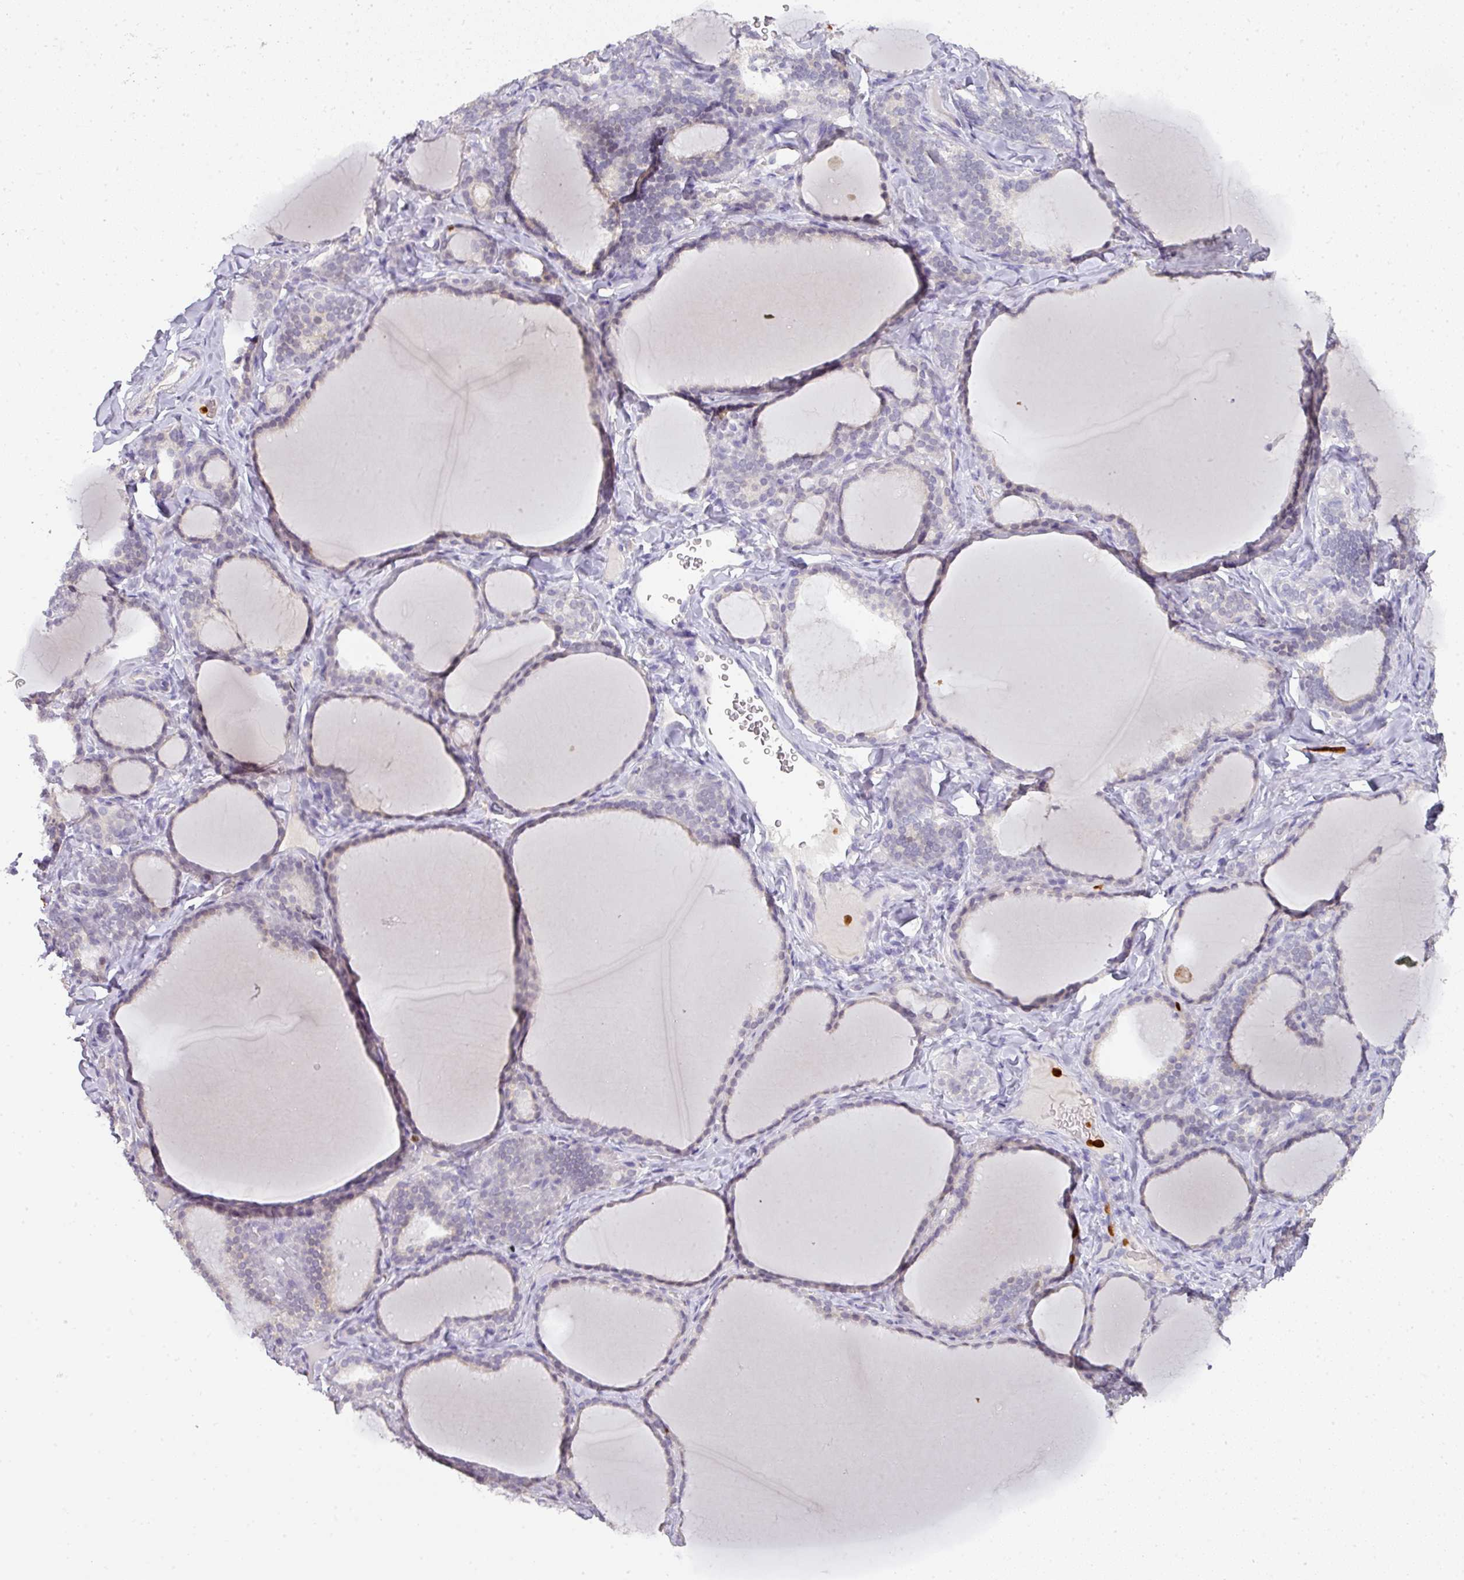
{"staining": {"intensity": "negative", "quantity": "none", "location": "none"}, "tissue": "thyroid gland", "cell_type": "Glandular cells", "image_type": "normal", "snomed": [{"axis": "morphology", "description": "Normal tissue, NOS"}, {"axis": "topography", "description": "Thyroid gland"}], "caption": "There is no significant expression in glandular cells of thyroid gland. (DAB (3,3'-diaminobenzidine) immunohistochemistry with hematoxylin counter stain).", "gene": "HHEX", "patient": {"sex": "female", "age": 31}}